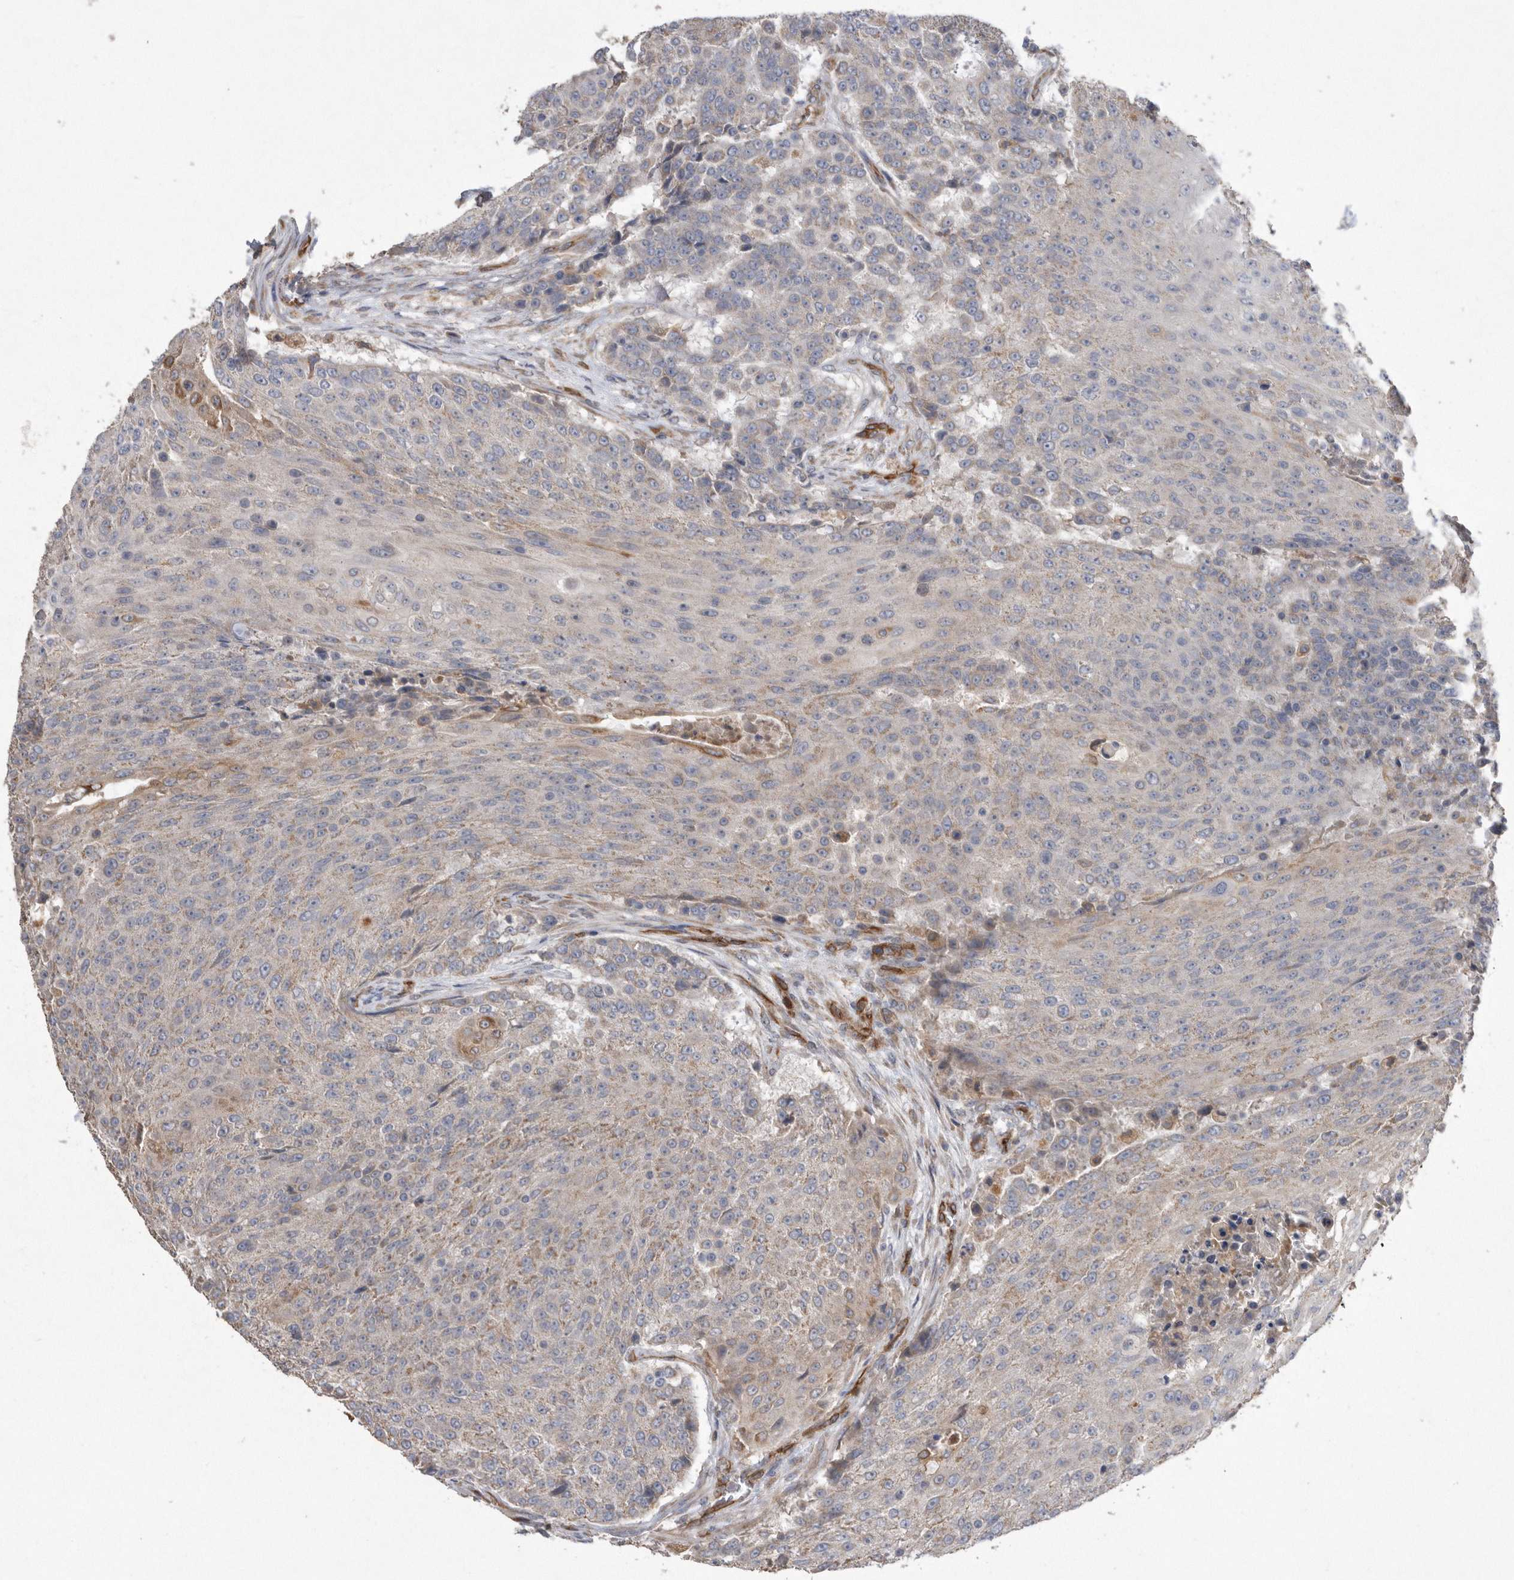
{"staining": {"intensity": "moderate", "quantity": "<25%", "location": "cytoplasmic/membranous"}, "tissue": "urothelial cancer", "cell_type": "Tumor cells", "image_type": "cancer", "snomed": [{"axis": "morphology", "description": "Urothelial carcinoma, High grade"}, {"axis": "topography", "description": "Urinary bladder"}], "caption": "A low amount of moderate cytoplasmic/membranous staining is identified in approximately <25% of tumor cells in urothelial cancer tissue. (Brightfield microscopy of DAB IHC at high magnification).", "gene": "PON2", "patient": {"sex": "female", "age": 63}}